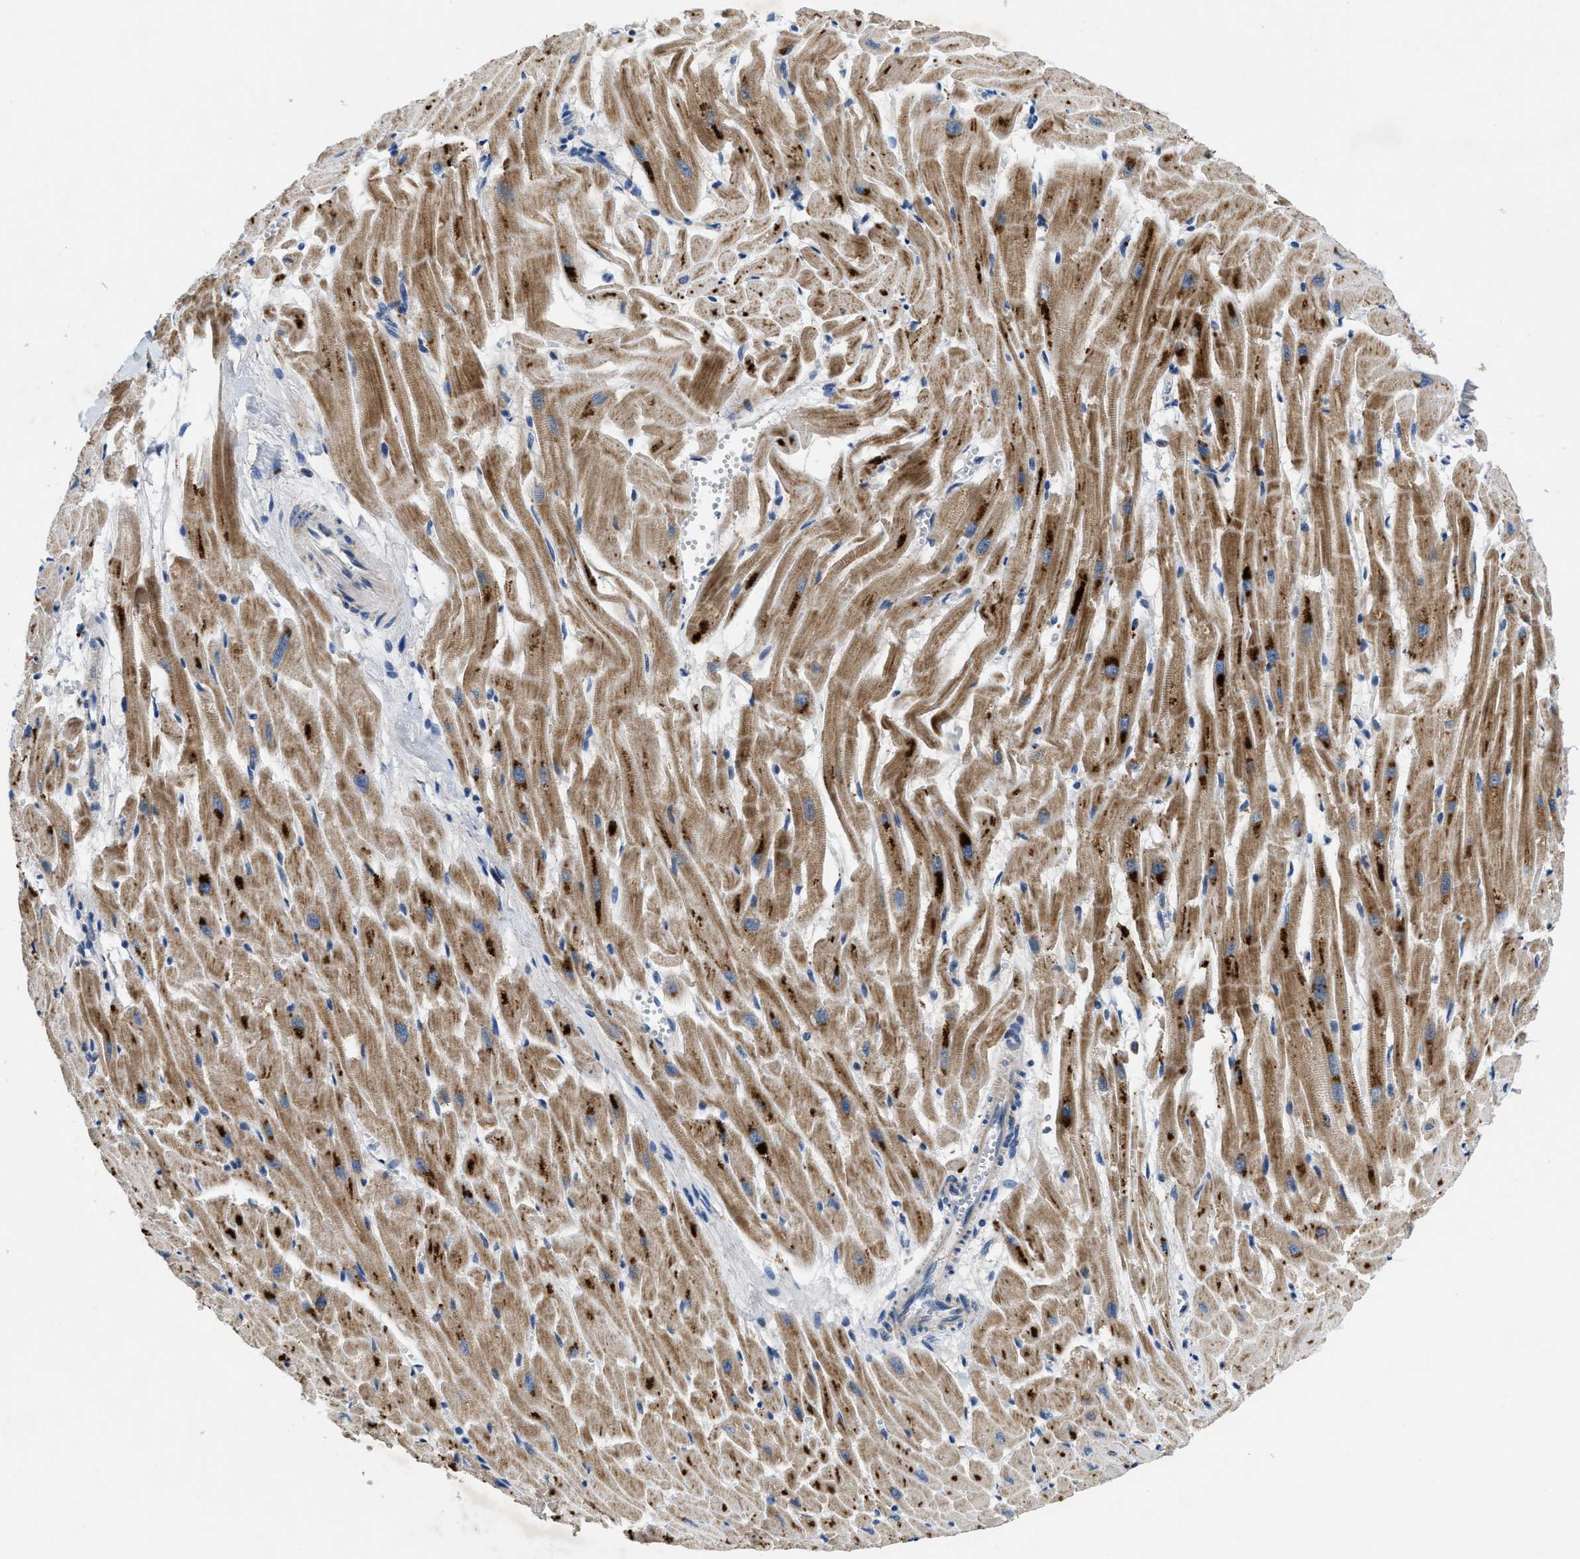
{"staining": {"intensity": "moderate", "quantity": ">75%", "location": "cytoplasmic/membranous"}, "tissue": "heart muscle", "cell_type": "Cardiomyocytes", "image_type": "normal", "snomed": [{"axis": "morphology", "description": "Normal tissue, NOS"}, {"axis": "topography", "description": "Heart"}], "caption": "DAB (3,3'-diaminobenzidine) immunohistochemical staining of unremarkable human heart muscle reveals moderate cytoplasmic/membranous protein expression in about >75% of cardiomyocytes.", "gene": "PNKD", "patient": {"sex": "female", "age": 19}}